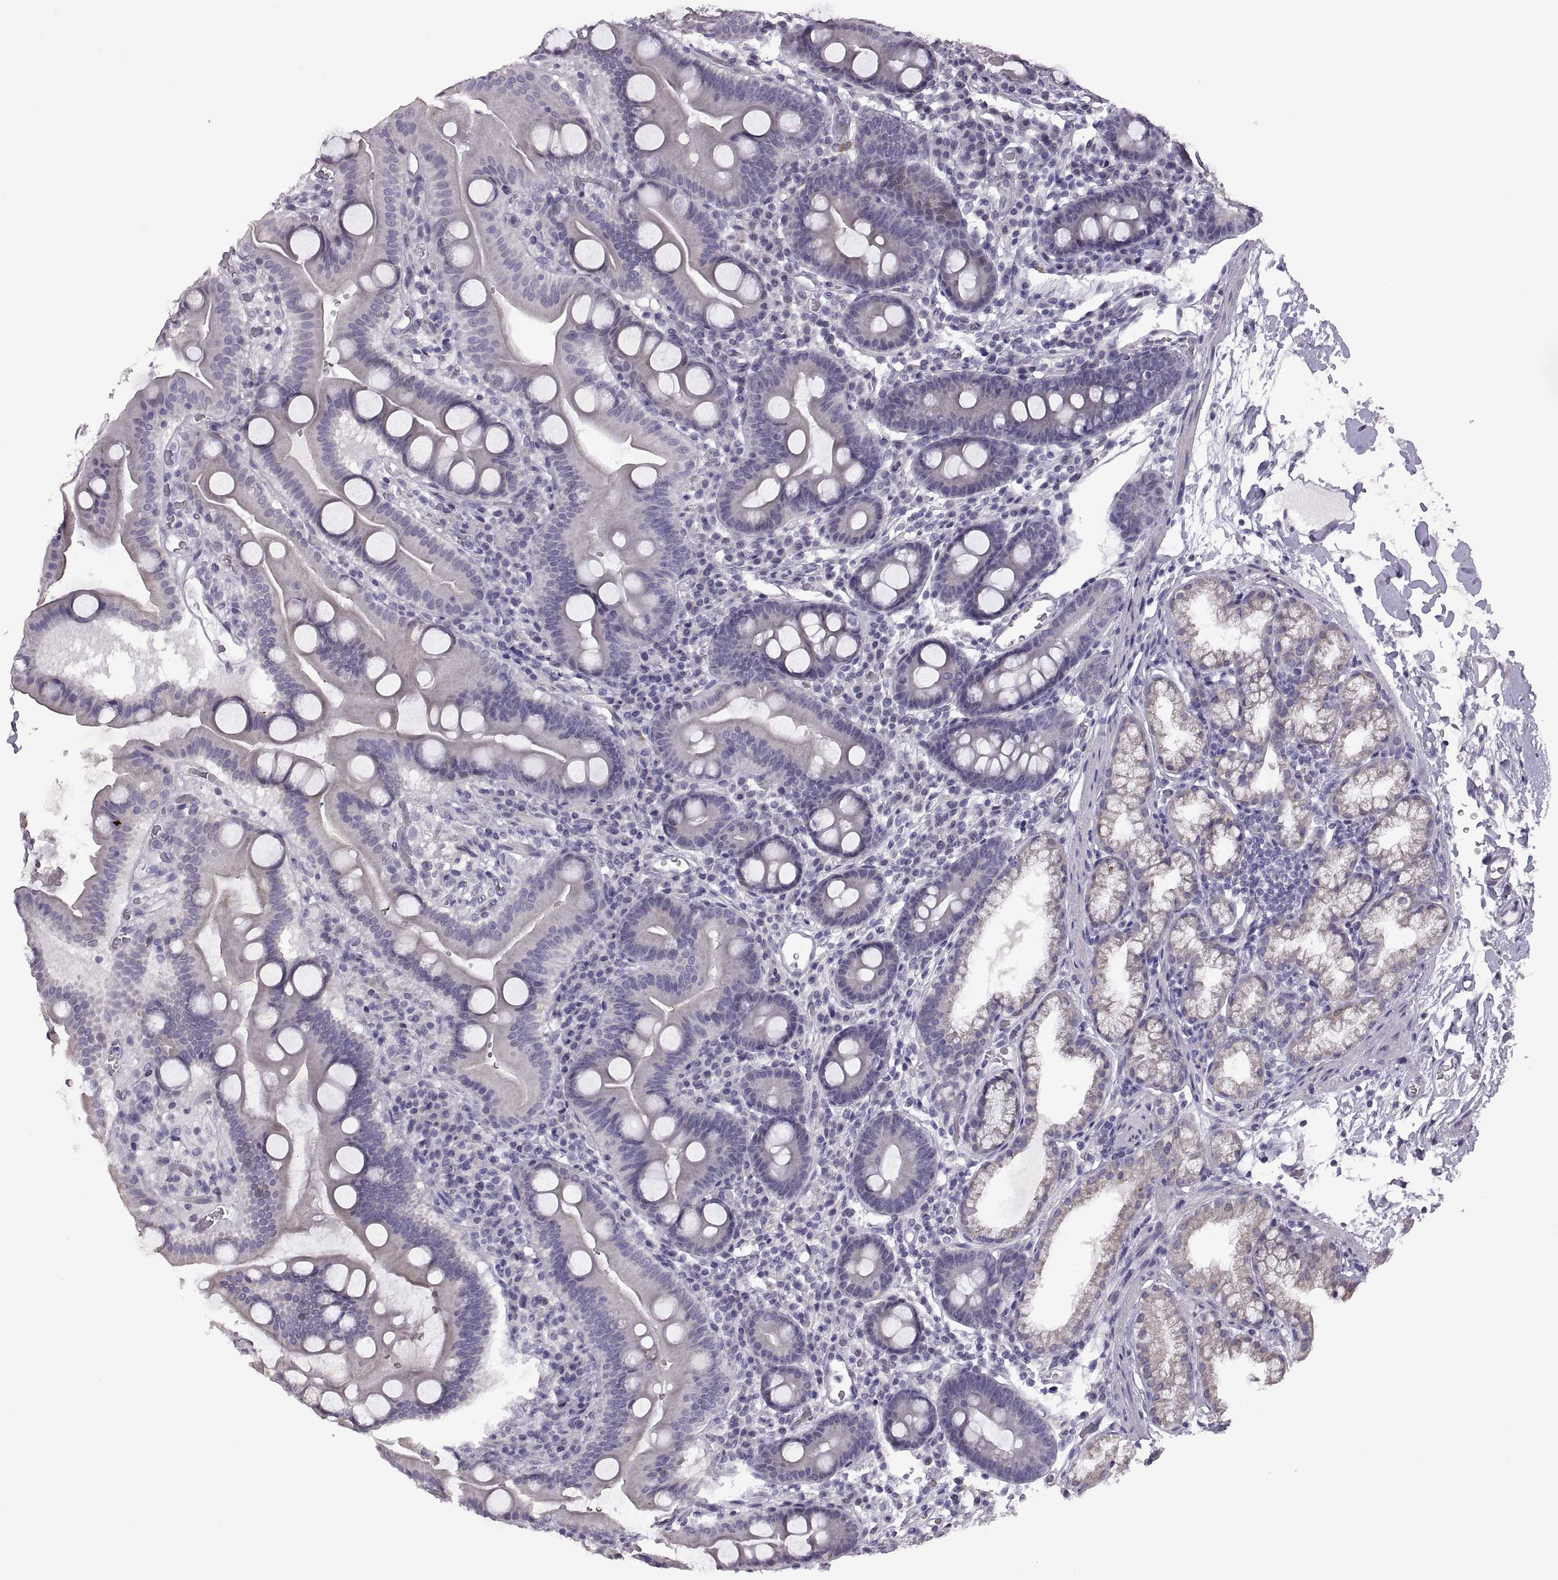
{"staining": {"intensity": "negative", "quantity": "none", "location": "none"}, "tissue": "duodenum", "cell_type": "Glandular cells", "image_type": "normal", "snomed": [{"axis": "morphology", "description": "Normal tissue, NOS"}, {"axis": "topography", "description": "Duodenum"}], "caption": "Histopathology image shows no protein positivity in glandular cells of normal duodenum.", "gene": "FAM170A", "patient": {"sex": "male", "age": 59}}